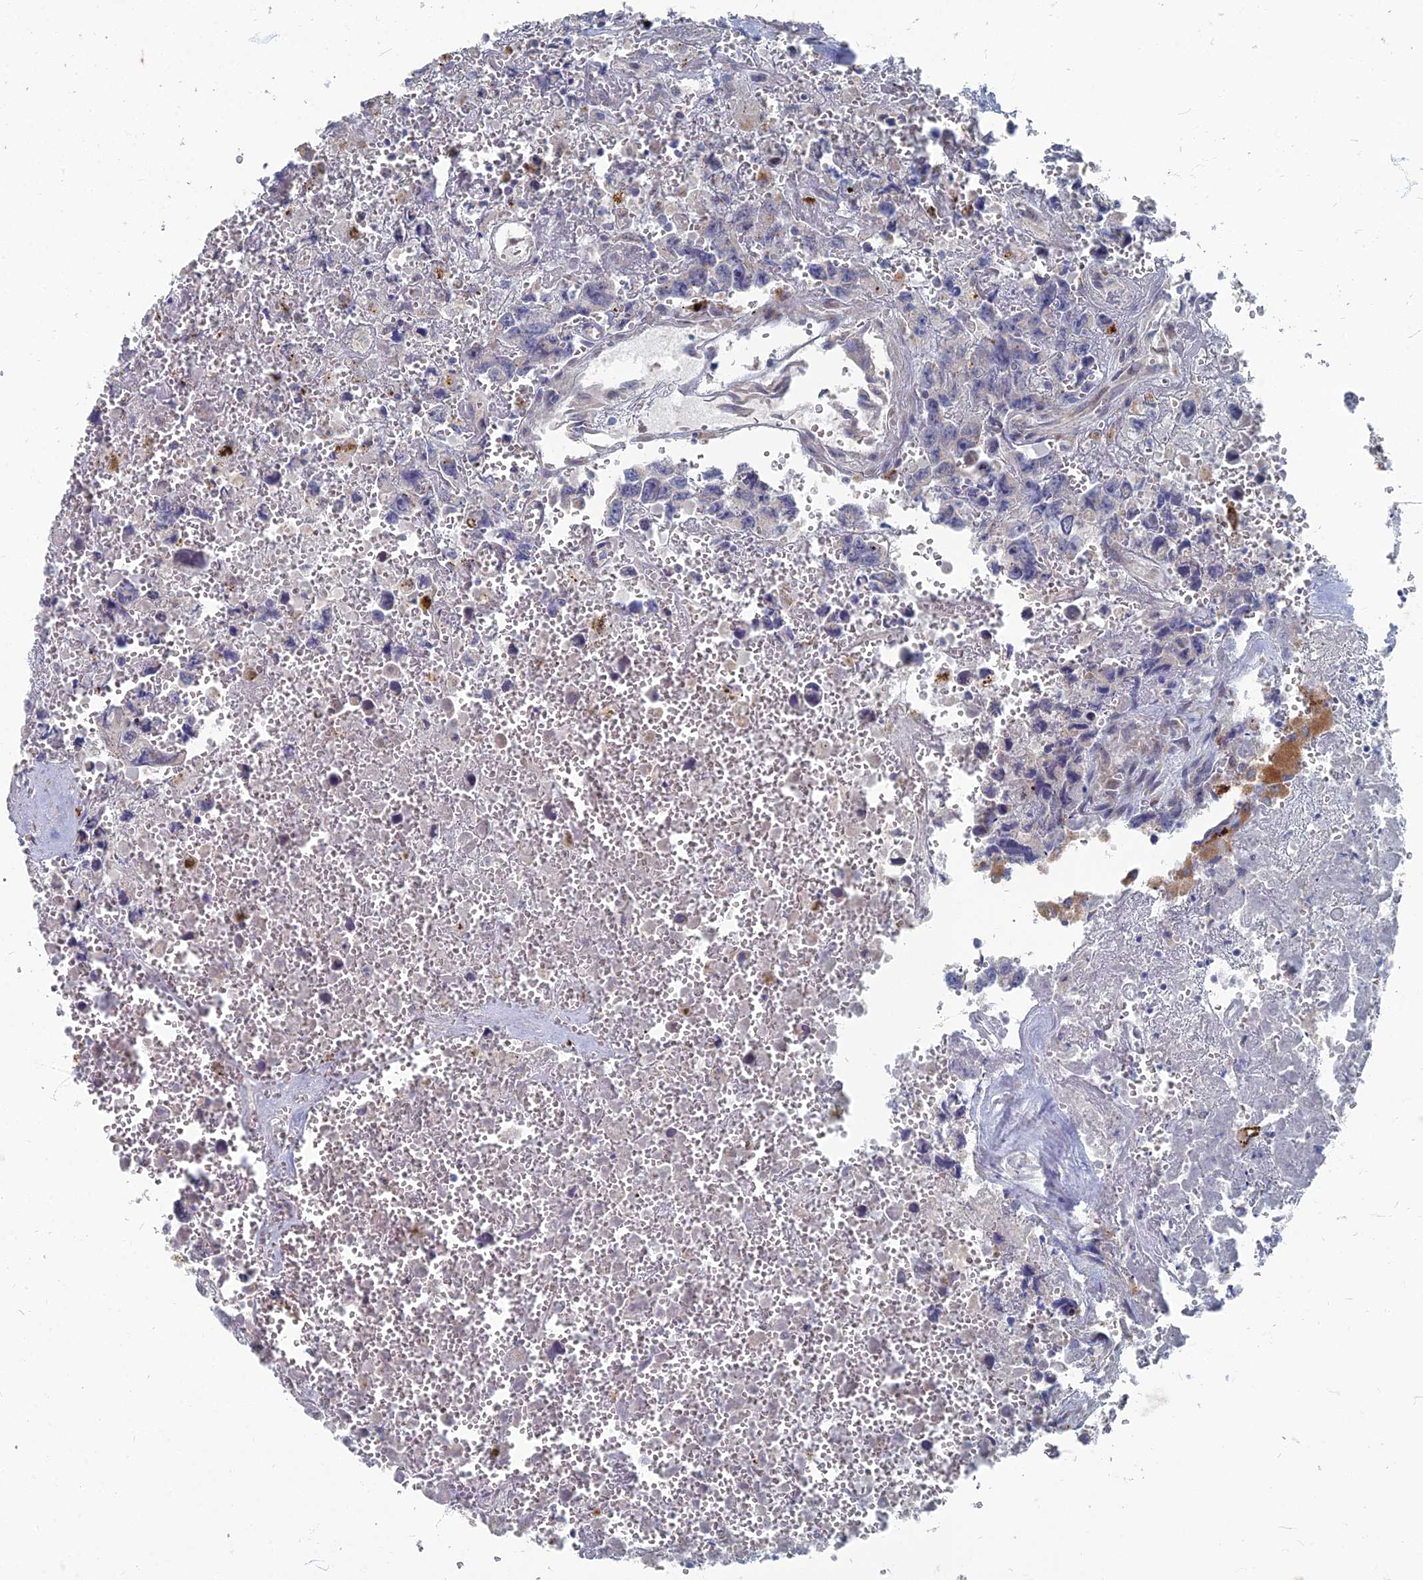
{"staining": {"intensity": "negative", "quantity": "none", "location": "none"}, "tissue": "testis cancer", "cell_type": "Tumor cells", "image_type": "cancer", "snomed": [{"axis": "morphology", "description": "Carcinoma, Embryonal, NOS"}, {"axis": "topography", "description": "Testis"}], "caption": "An image of human embryonal carcinoma (testis) is negative for staining in tumor cells.", "gene": "TMEM128", "patient": {"sex": "male", "age": 31}}